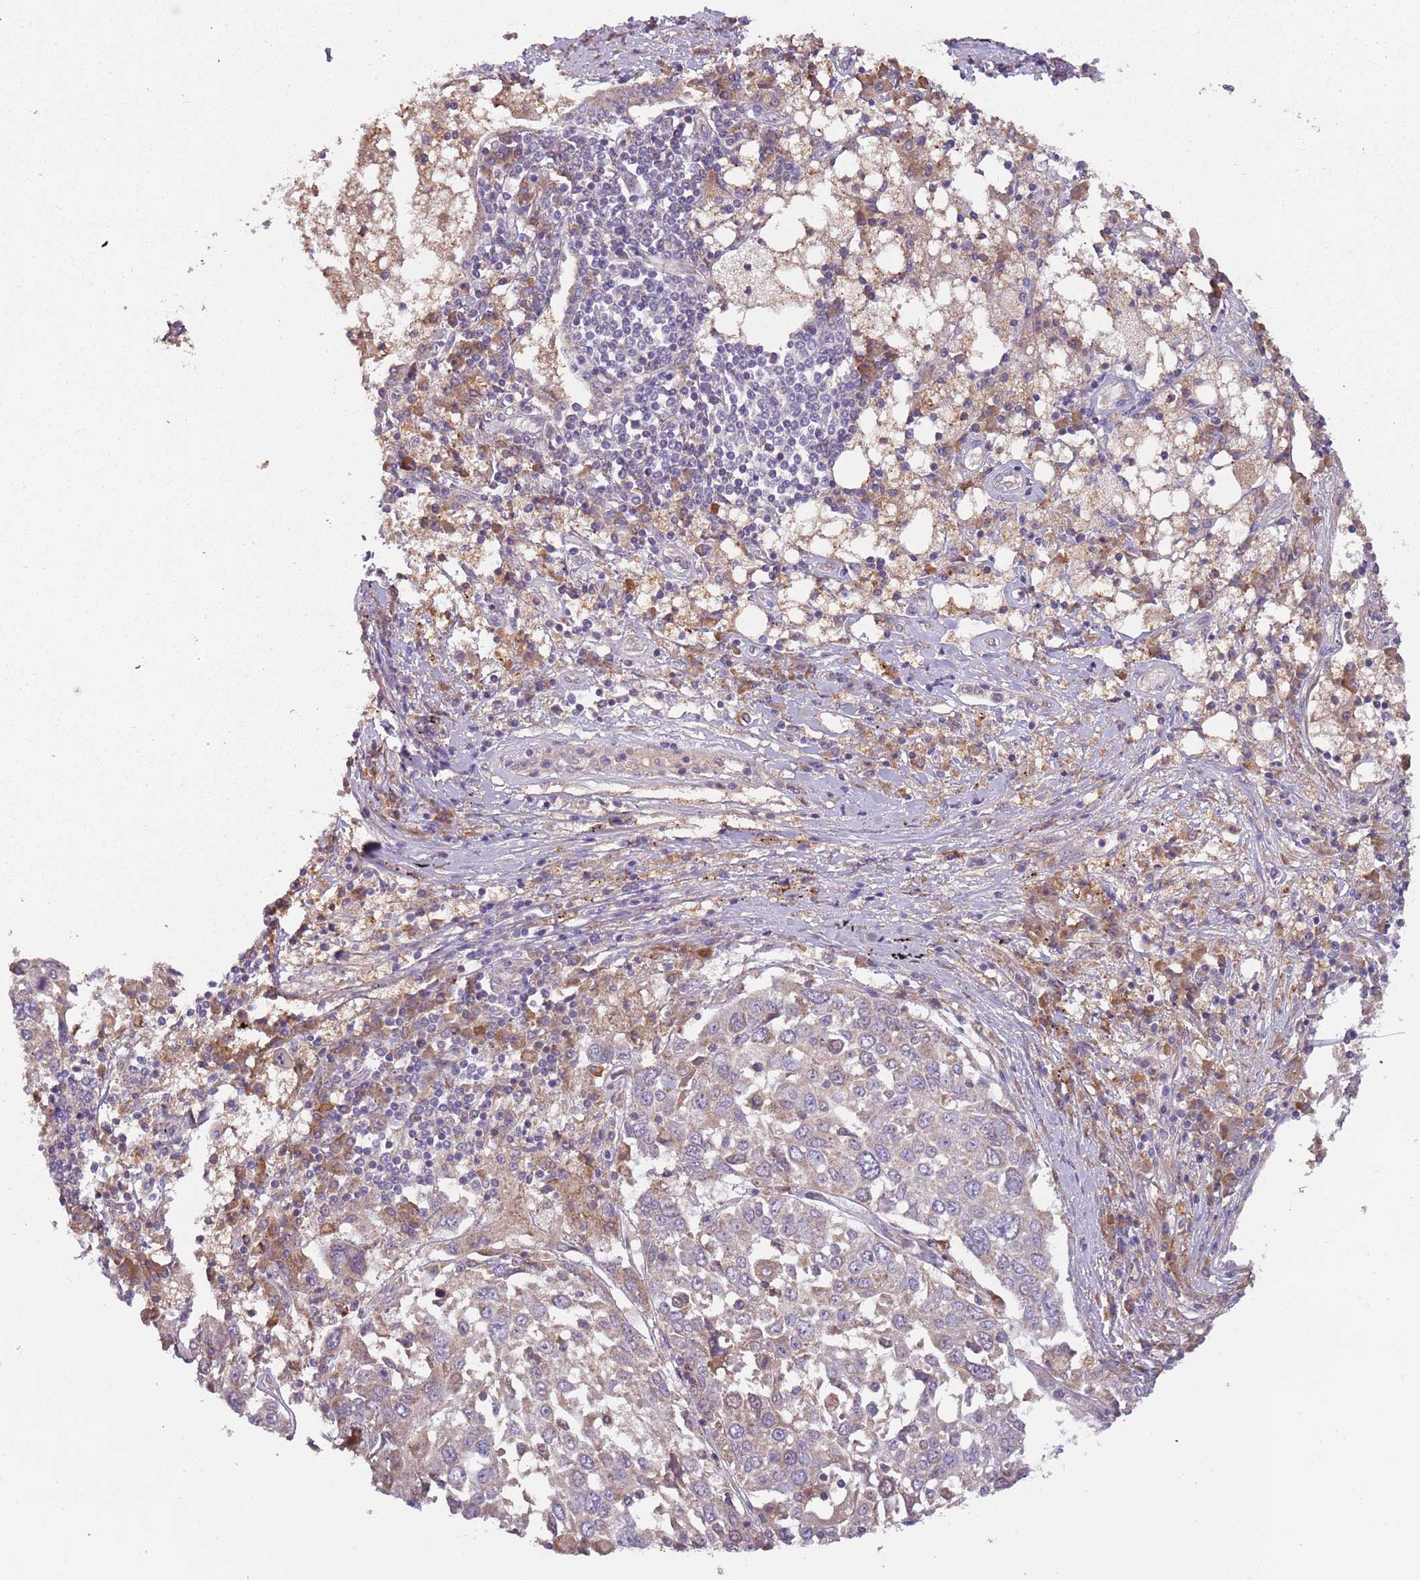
{"staining": {"intensity": "weak", "quantity": "<25%", "location": "cytoplasmic/membranous"}, "tissue": "lung cancer", "cell_type": "Tumor cells", "image_type": "cancer", "snomed": [{"axis": "morphology", "description": "Squamous cell carcinoma, NOS"}, {"axis": "topography", "description": "Lung"}], "caption": "Immunohistochemical staining of human lung cancer (squamous cell carcinoma) displays no significant staining in tumor cells.", "gene": "FECH", "patient": {"sex": "male", "age": 65}}